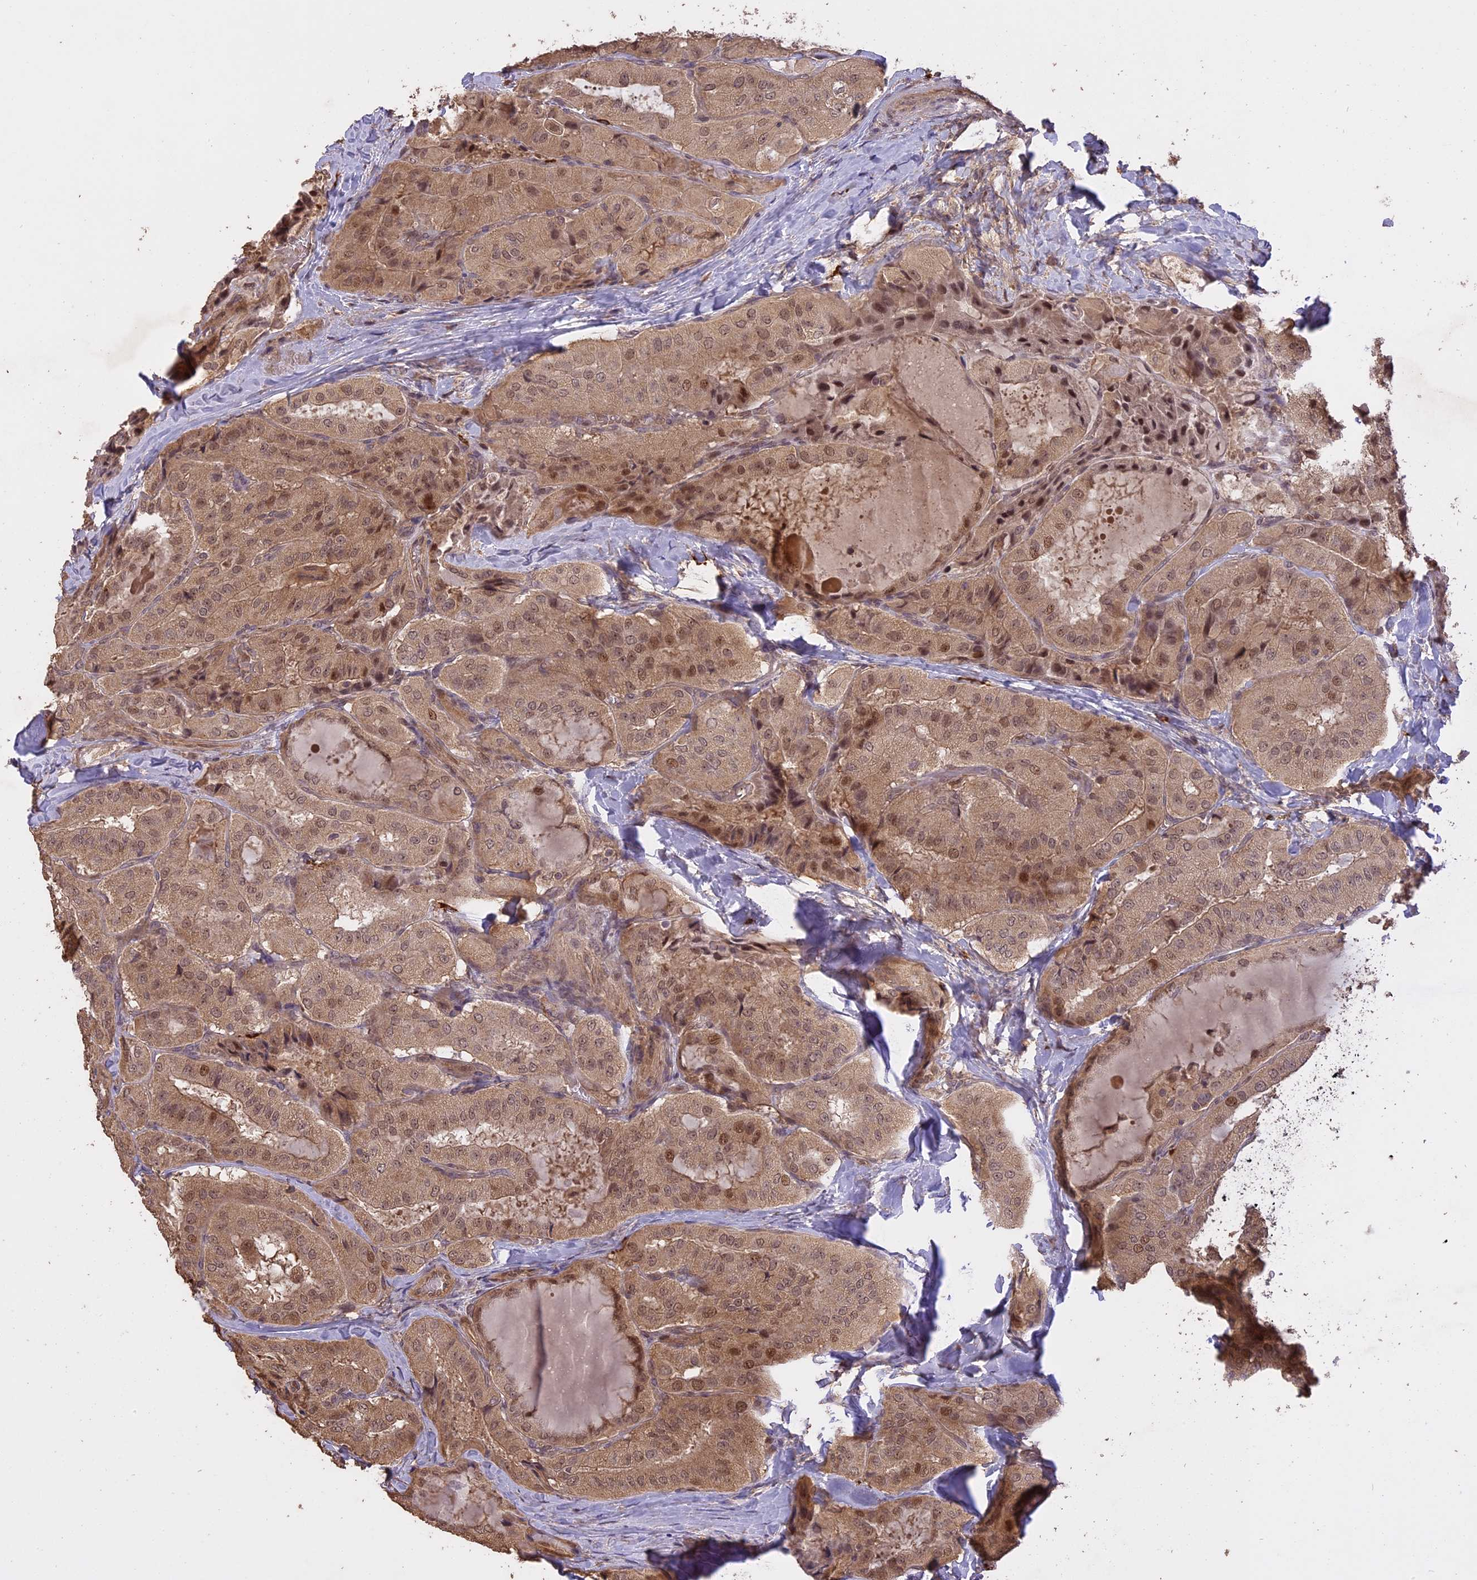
{"staining": {"intensity": "moderate", "quantity": ">75%", "location": "cytoplasmic/membranous,nuclear"}, "tissue": "thyroid cancer", "cell_type": "Tumor cells", "image_type": "cancer", "snomed": [{"axis": "morphology", "description": "Normal tissue, NOS"}, {"axis": "morphology", "description": "Papillary adenocarcinoma, NOS"}, {"axis": "topography", "description": "Thyroid gland"}], "caption": "Immunohistochemistry staining of thyroid cancer (papillary adenocarcinoma), which exhibits medium levels of moderate cytoplasmic/membranous and nuclear positivity in about >75% of tumor cells indicating moderate cytoplasmic/membranous and nuclear protein positivity. The staining was performed using DAB (brown) for protein detection and nuclei were counterstained in hematoxylin (blue).", "gene": "TIGD7", "patient": {"sex": "female", "age": 59}}